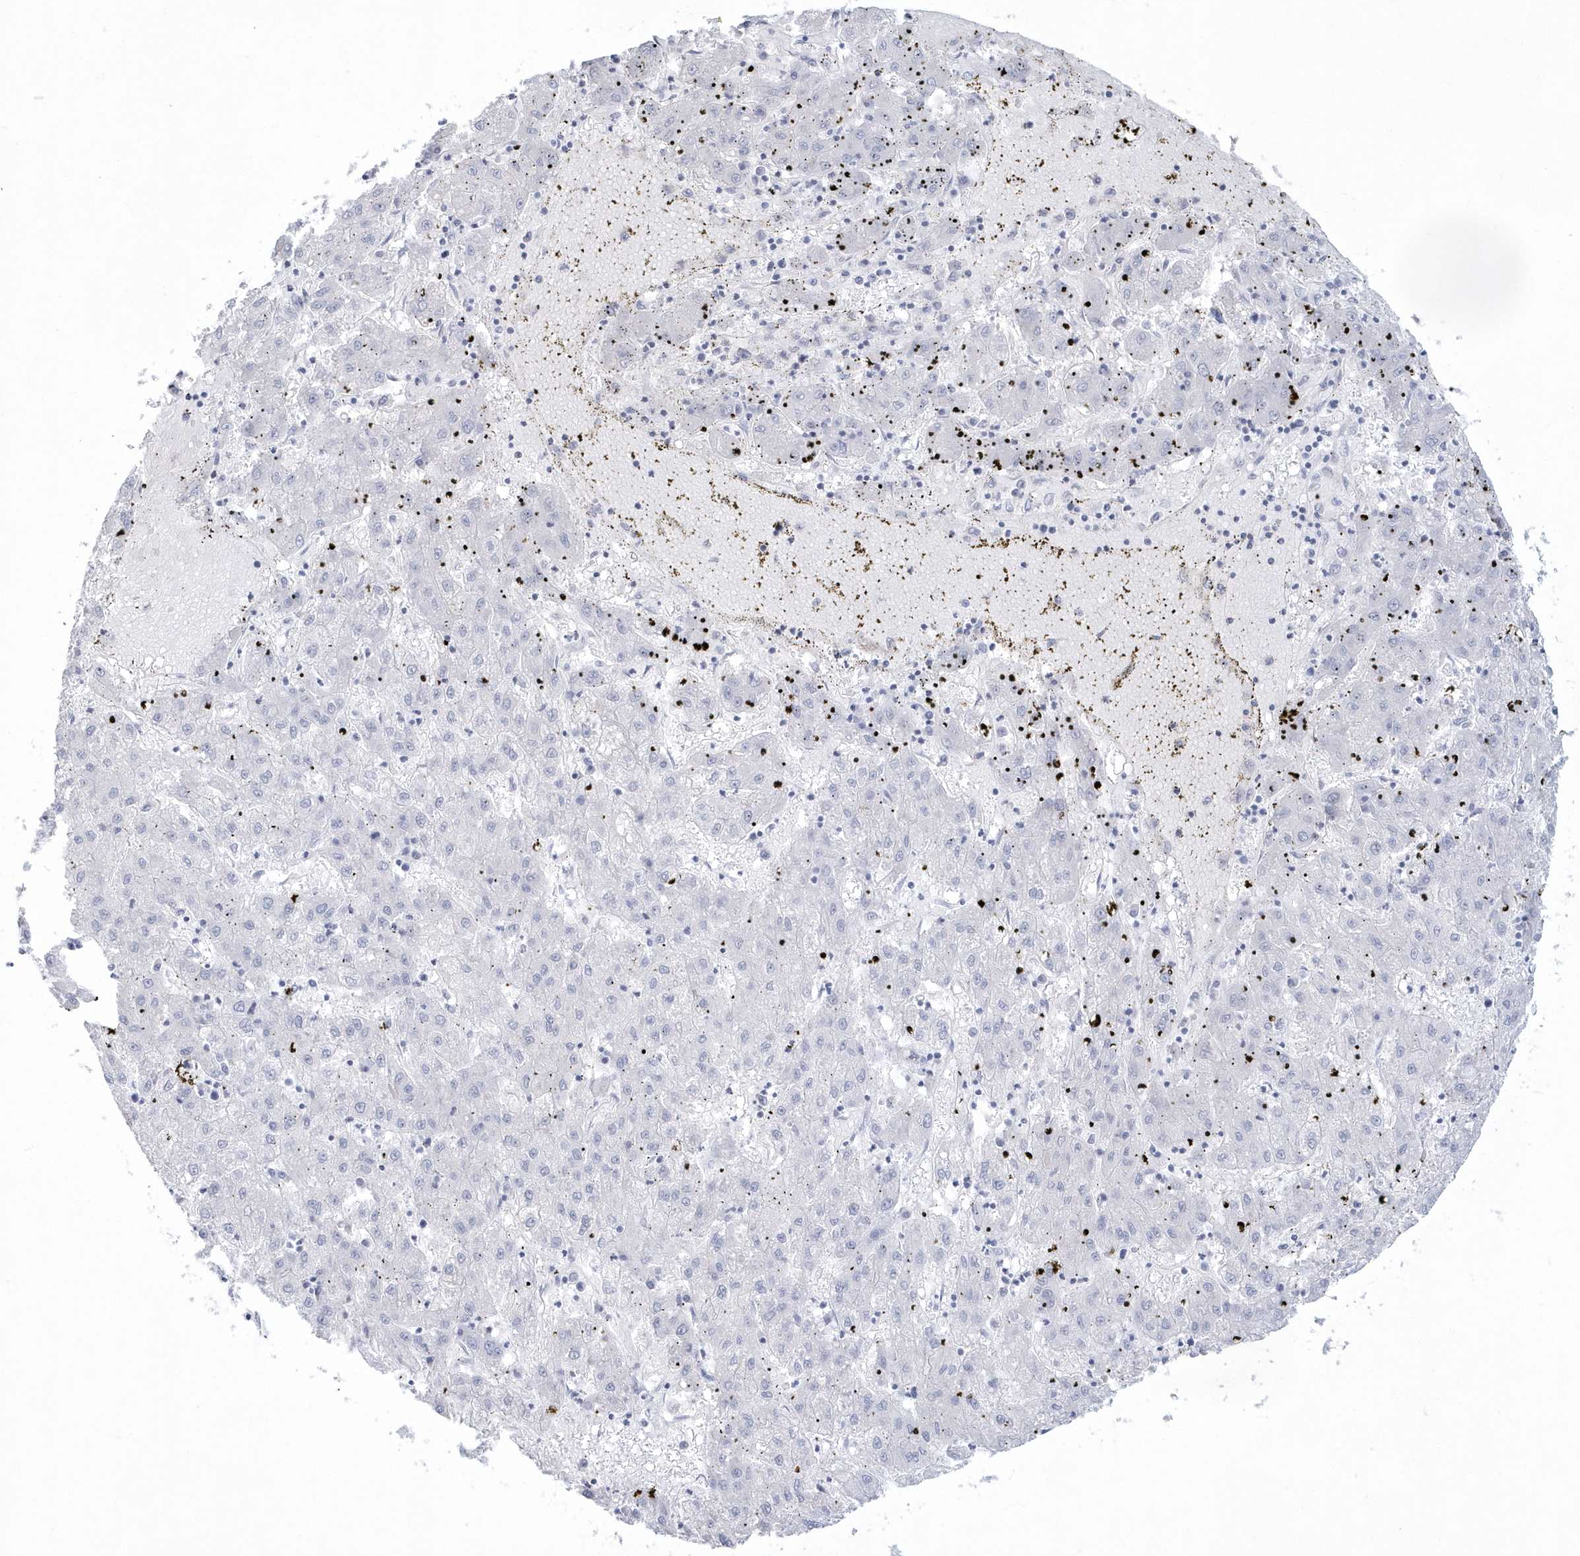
{"staining": {"intensity": "negative", "quantity": "none", "location": "none"}, "tissue": "liver cancer", "cell_type": "Tumor cells", "image_type": "cancer", "snomed": [{"axis": "morphology", "description": "Carcinoma, Hepatocellular, NOS"}, {"axis": "topography", "description": "Liver"}], "caption": "Tumor cells show no significant staining in hepatocellular carcinoma (liver).", "gene": "WDR27", "patient": {"sex": "male", "age": 72}}